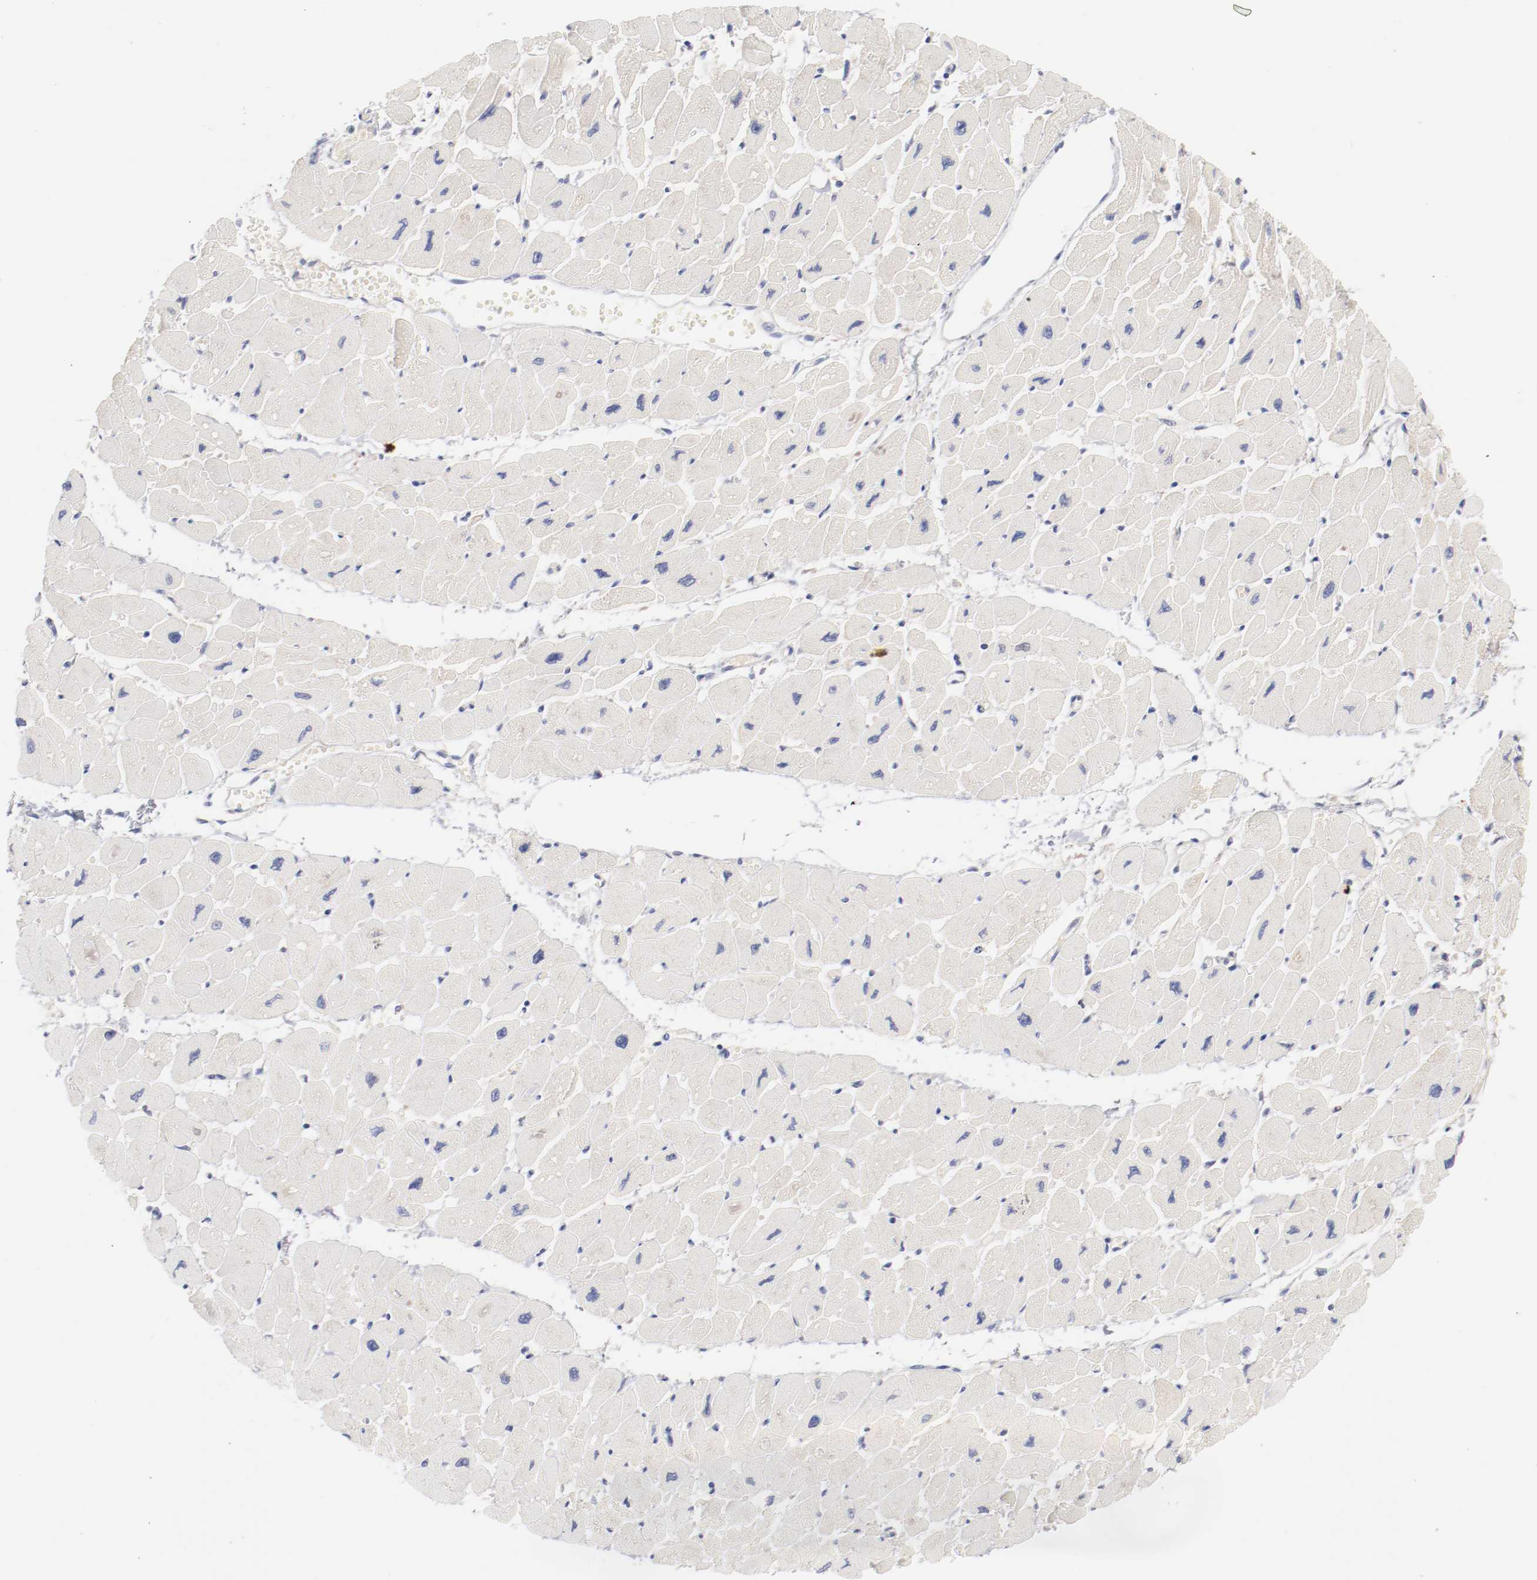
{"staining": {"intensity": "negative", "quantity": "none", "location": "none"}, "tissue": "heart muscle", "cell_type": "Cardiomyocytes", "image_type": "normal", "snomed": [{"axis": "morphology", "description": "Normal tissue, NOS"}, {"axis": "topography", "description": "Heart"}], "caption": "The photomicrograph displays no staining of cardiomyocytes in benign heart muscle.", "gene": "SETD3", "patient": {"sex": "female", "age": 54}}